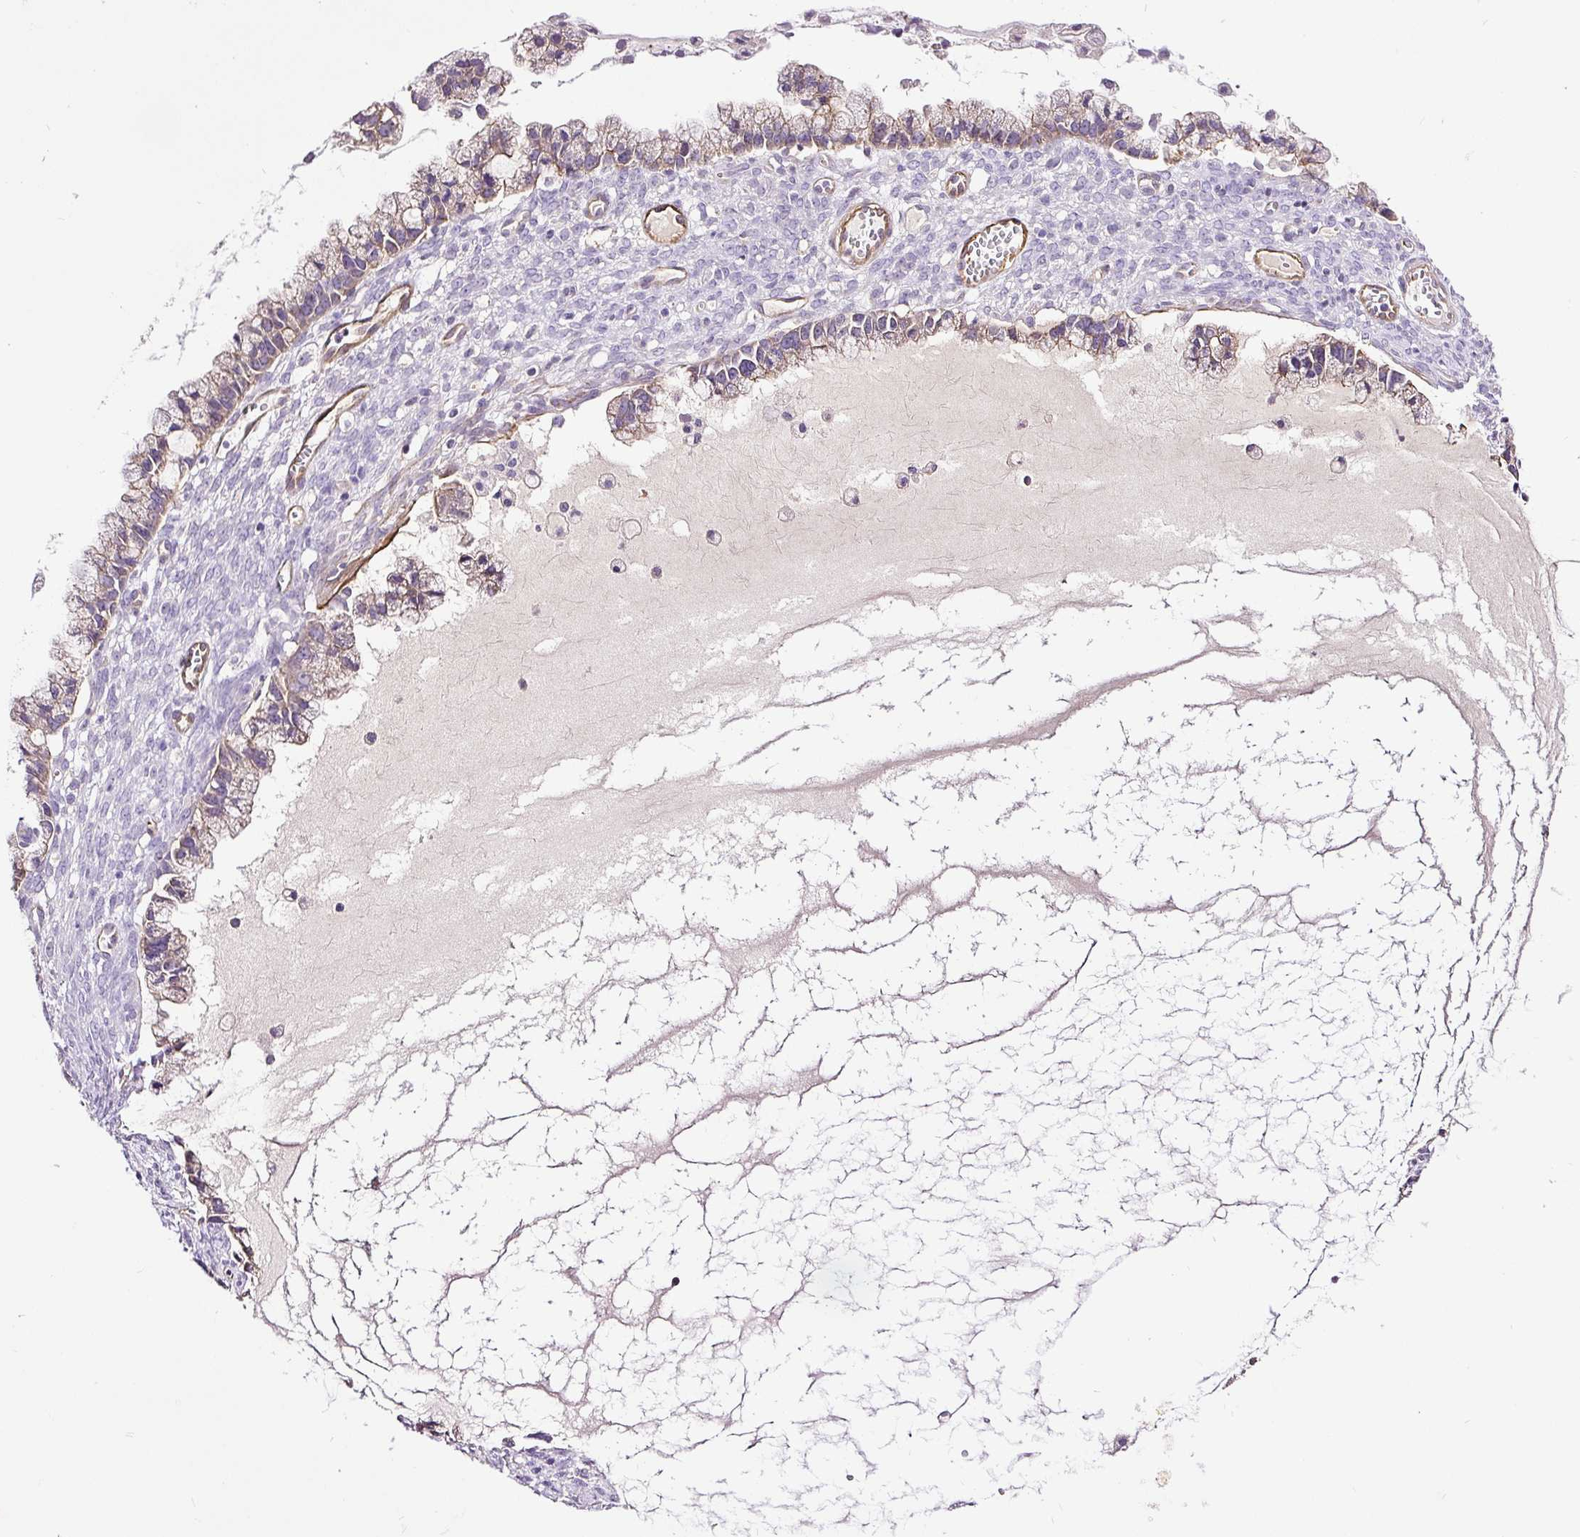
{"staining": {"intensity": "weak", "quantity": "<25%", "location": "cytoplasmic/membranous"}, "tissue": "ovarian cancer", "cell_type": "Tumor cells", "image_type": "cancer", "snomed": [{"axis": "morphology", "description": "Cystadenocarcinoma, mucinous, NOS"}, {"axis": "topography", "description": "Ovary"}], "caption": "Immunohistochemistry histopathology image of neoplastic tissue: ovarian mucinous cystadenocarcinoma stained with DAB (3,3'-diaminobenzidine) shows no significant protein positivity in tumor cells.", "gene": "MAGEB16", "patient": {"sex": "female", "age": 72}}